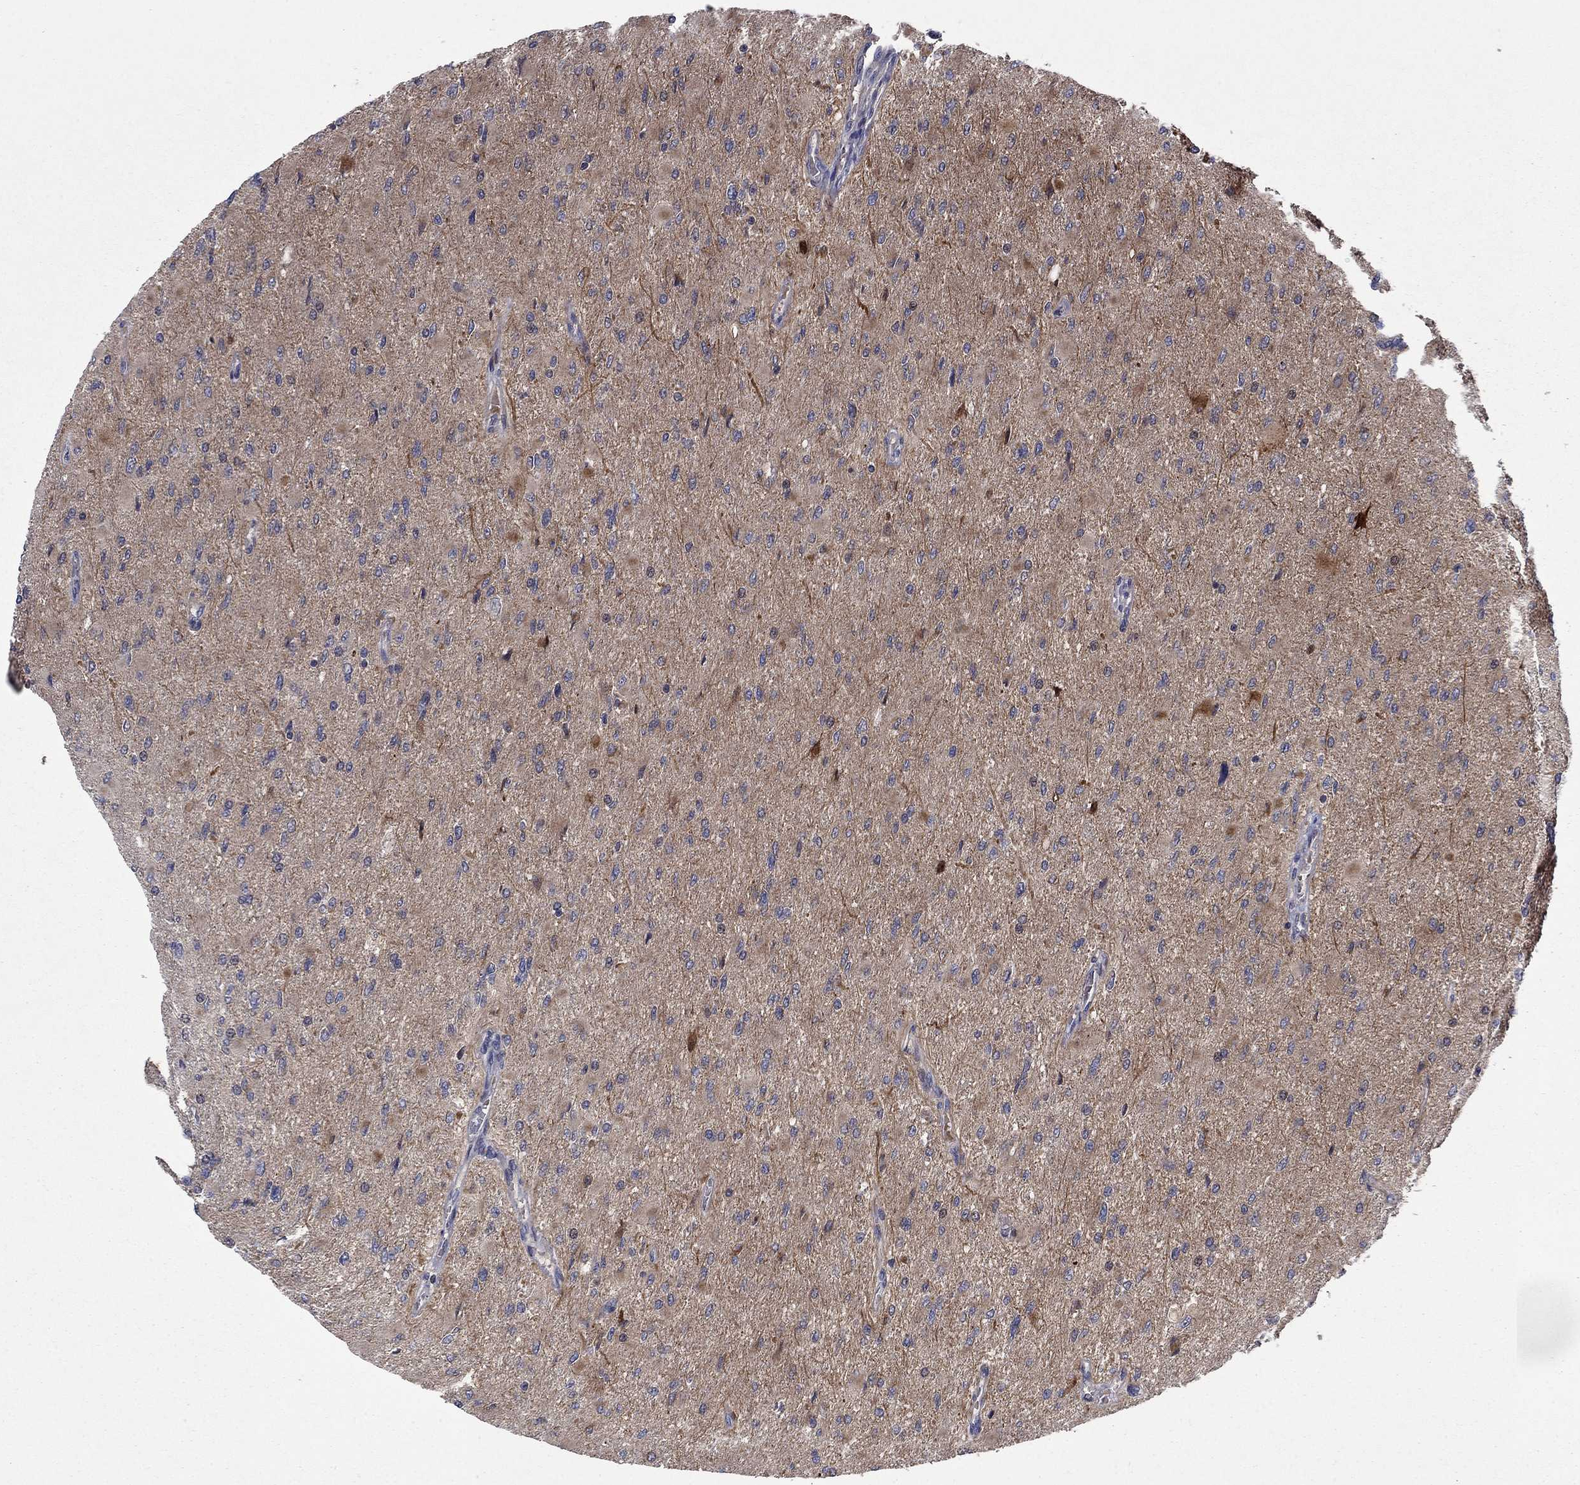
{"staining": {"intensity": "negative", "quantity": "none", "location": "none"}, "tissue": "glioma", "cell_type": "Tumor cells", "image_type": "cancer", "snomed": [{"axis": "morphology", "description": "Glioma, malignant, High grade"}, {"axis": "topography", "description": "Cerebral cortex"}], "caption": "This is an immunohistochemistry photomicrograph of human malignant glioma (high-grade). There is no positivity in tumor cells.", "gene": "HDAC4", "patient": {"sex": "female", "age": 36}}